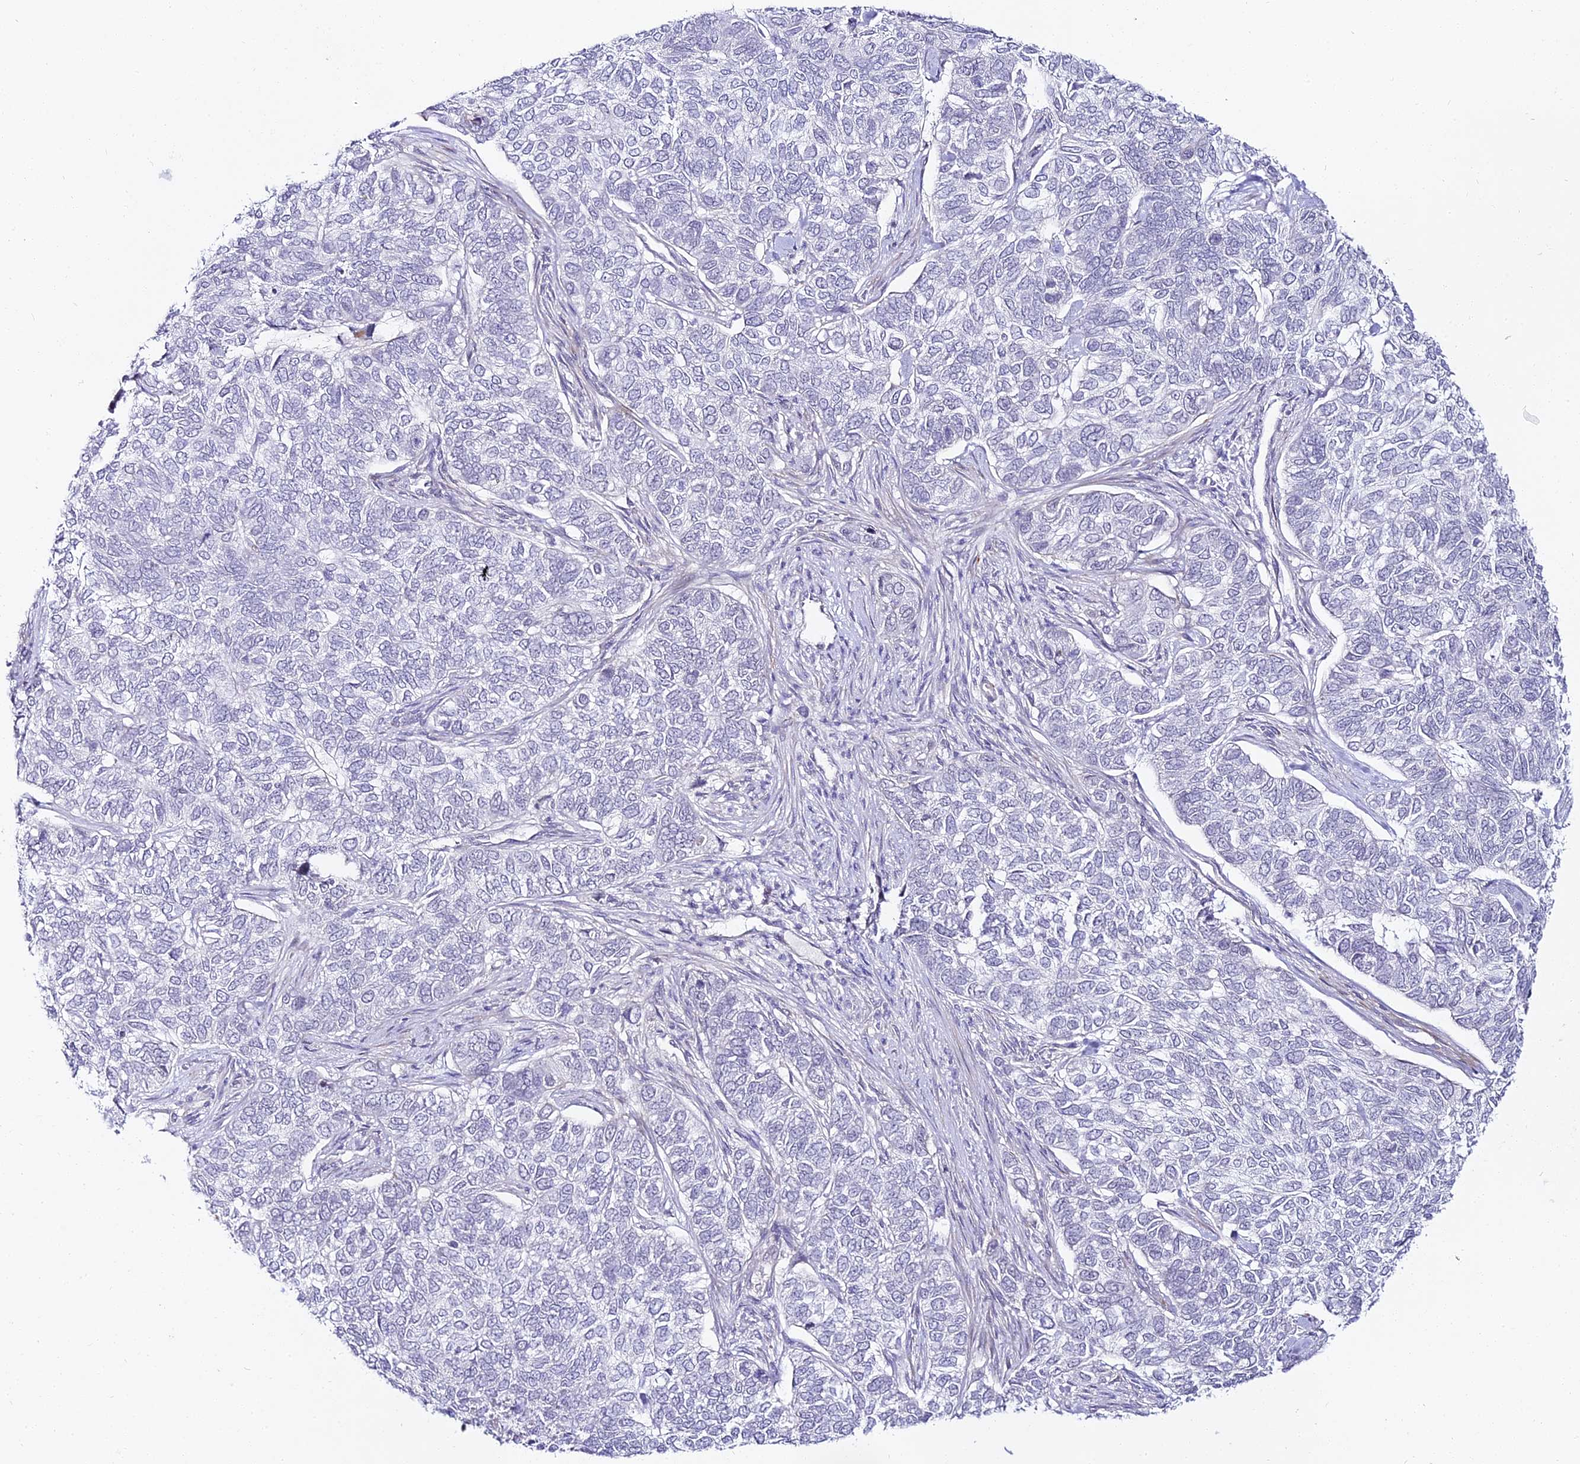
{"staining": {"intensity": "negative", "quantity": "none", "location": "none"}, "tissue": "skin cancer", "cell_type": "Tumor cells", "image_type": "cancer", "snomed": [{"axis": "morphology", "description": "Basal cell carcinoma"}, {"axis": "topography", "description": "Skin"}], "caption": "Immunohistochemistry (IHC) histopathology image of neoplastic tissue: skin cancer (basal cell carcinoma) stained with DAB demonstrates no significant protein positivity in tumor cells.", "gene": "ALPG", "patient": {"sex": "female", "age": 65}}